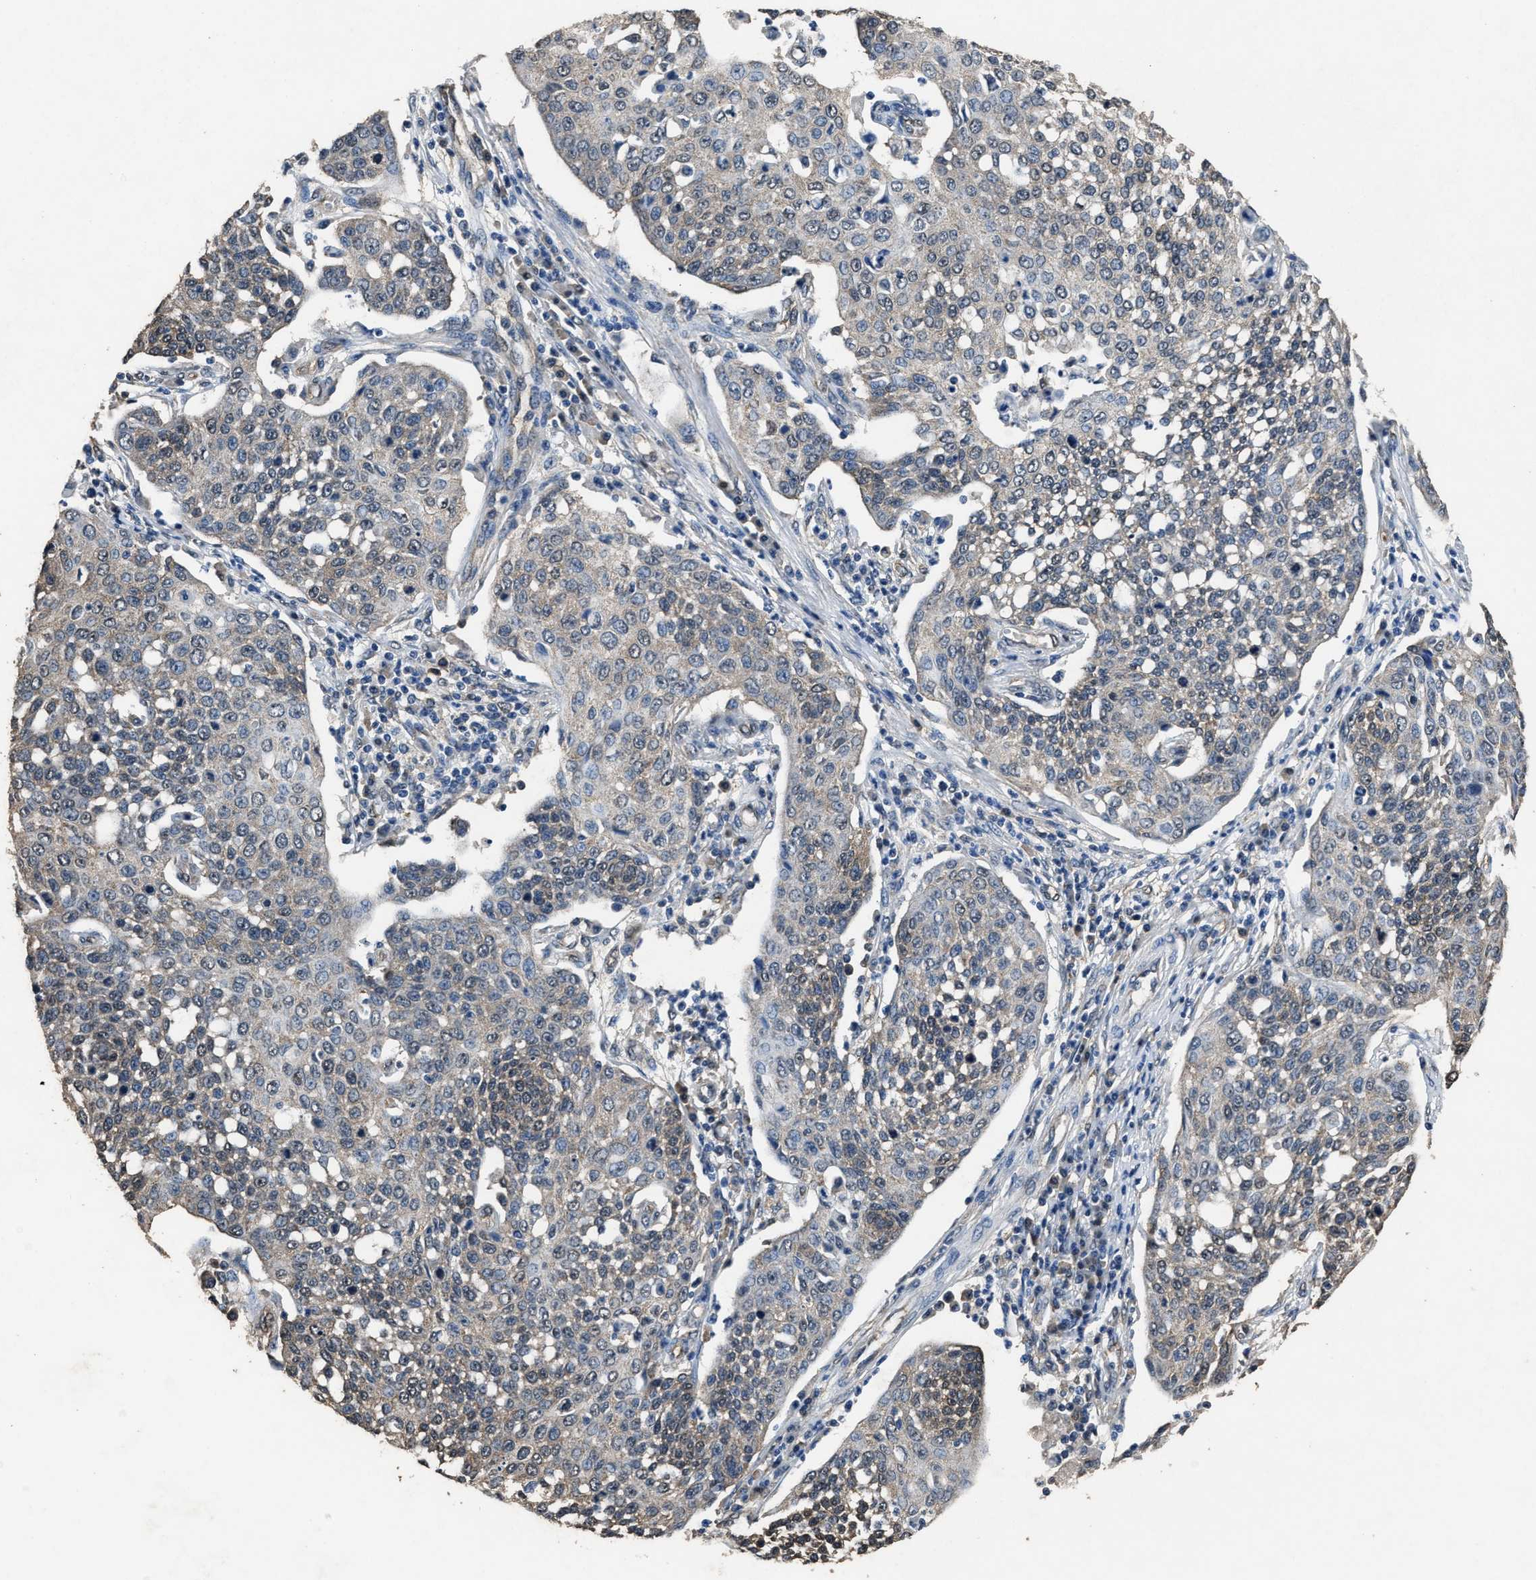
{"staining": {"intensity": "weak", "quantity": "<25%", "location": "cytoplasmic/membranous"}, "tissue": "cervical cancer", "cell_type": "Tumor cells", "image_type": "cancer", "snomed": [{"axis": "morphology", "description": "Squamous cell carcinoma, NOS"}, {"axis": "topography", "description": "Cervix"}], "caption": "The histopathology image exhibits no staining of tumor cells in squamous cell carcinoma (cervical).", "gene": "YWHAE", "patient": {"sex": "female", "age": 34}}